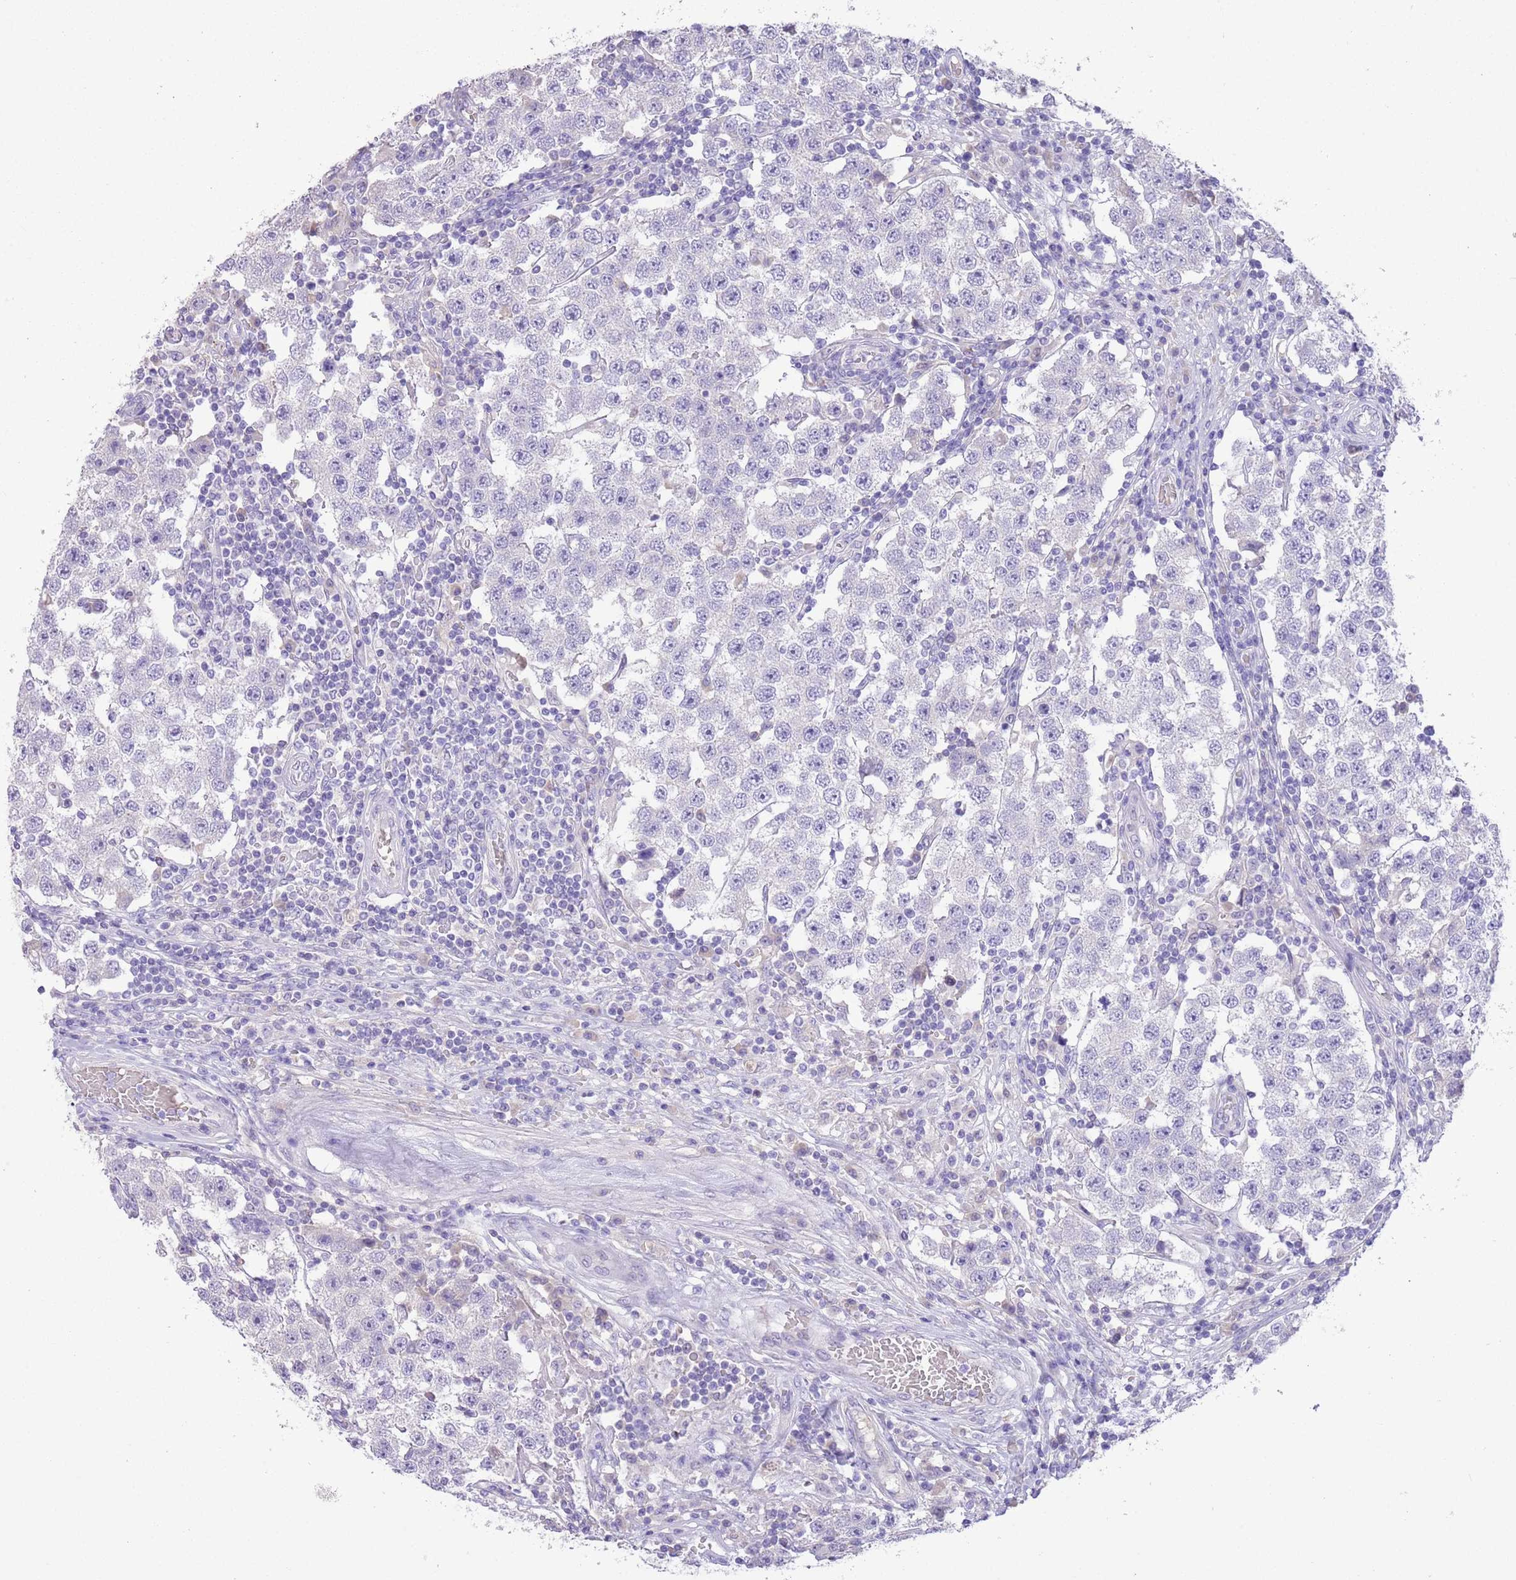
{"staining": {"intensity": "negative", "quantity": "none", "location": "none"}, "tissue": "testis cancer", "cell_type": "Tumor cells", "image_type": "cancer", "snomed": [{"axis": "morphology", "description": "Seminoma, NOS"}, {"axis": "topography", "description": "Testis"}], "caption": "DAB (3,3'-diaminobenzidine) immunohistochemical staining of testis seminoma reveals no significant staining in tumor cells. Brightfield microscopy of IHC stained with DAB (brown) and hematoxylin (blue), captured at high magnification.", "gene": "SFTPA1", "patient": {"sex": "male", "age": 34}}